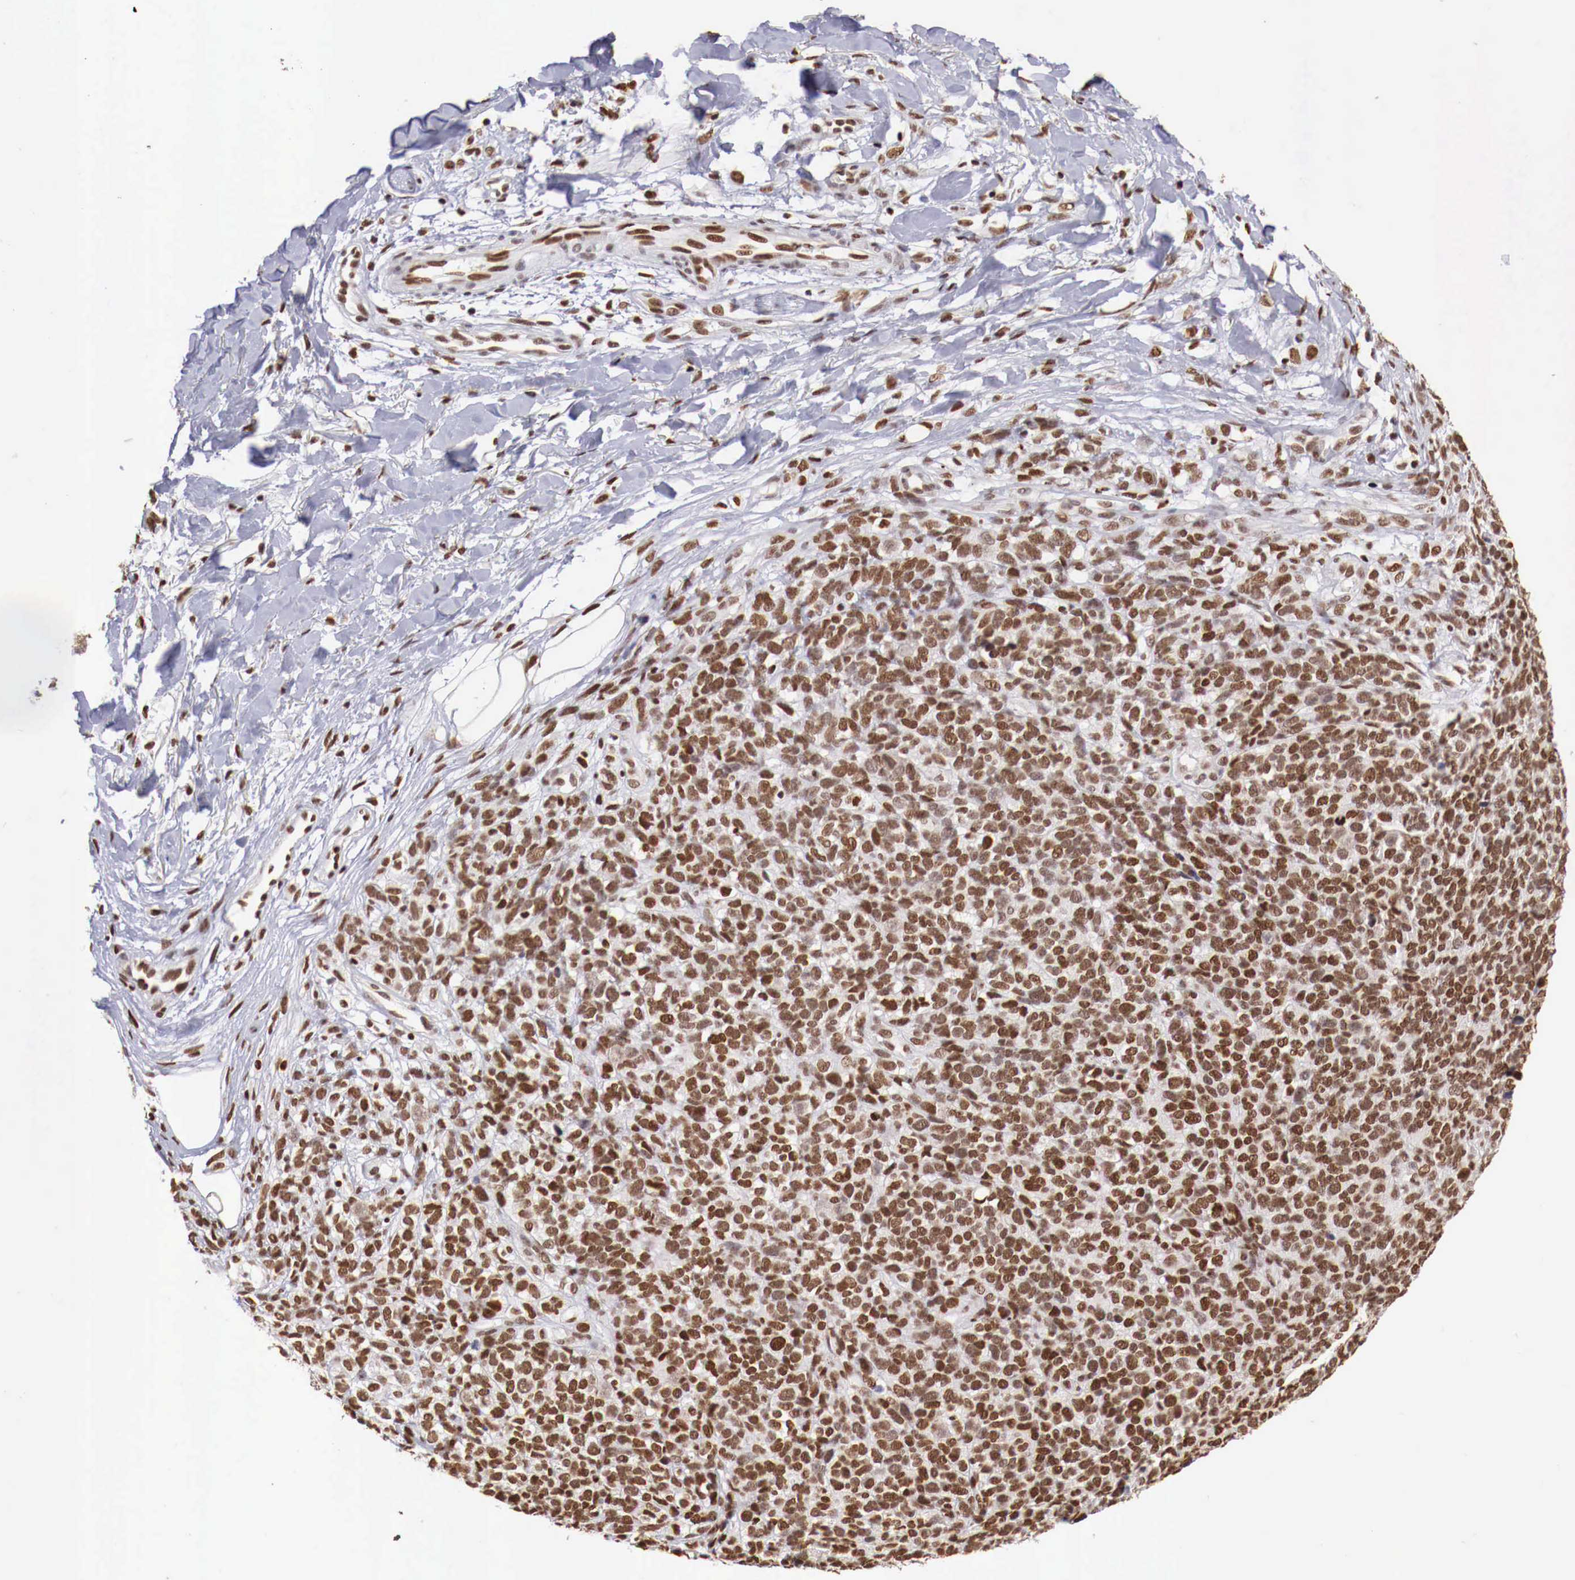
{"staining": {"intensity": "moderate", "quantity": ">75%", "location": "nuclear"}, "tissue": "melanoma", "cell_type": "Tumor cells", "image_type": "cancer", "snomed": [{"axis": "morphology", "description": "Malignant melanoma, NOS"}, {"axis": "topography", "description": "Skin"}], "caption": "Immunohistochemical staining of human malignant melanoma shows medium levels of moderate nuclear protein expression in approximately >75% of tumor cells.", "gene": "MAX", "patient": {"sex": "female", "age": 85}}